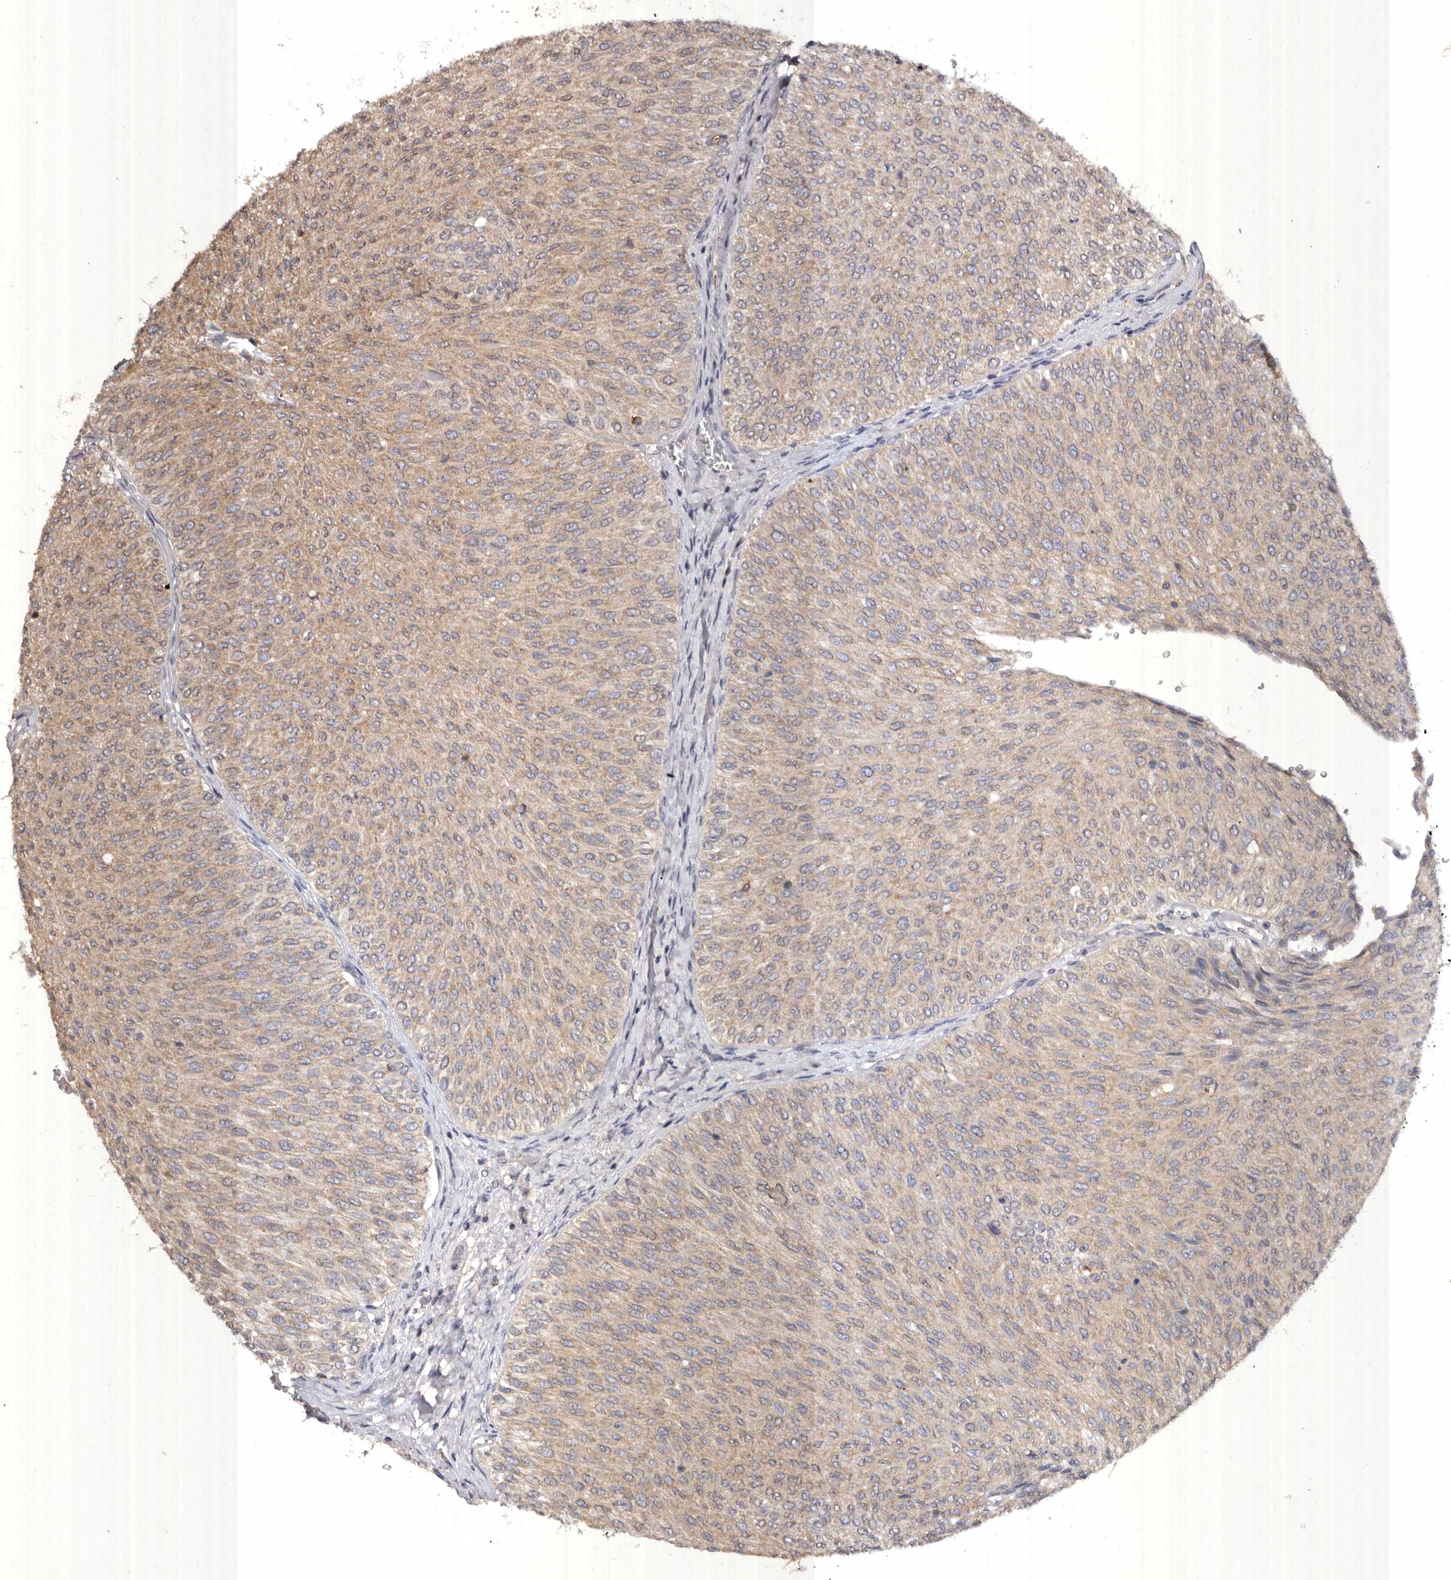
{"staining": {"intensity": "weak", "quantity": ">75%", "location": "cytoplasmic/membranous"}, "tissue": "urothelial cancer", "cell_type": "Tumor cells", "image_type": "cancer", "snomed": [{"axis": "morphology", "description": "Urothelial carcinoma, Low grade"}, {"axis": "topography", "description": "Urinary bladder"}], "caption": "Brown immunohistochemical staining in human urothelial cancer exhibits weak cytoplasmic/membranous positivity in approximately >75% of tumor cells.", "gene": "EDEM1", "patient": {"sex": "male", "age": 78}}